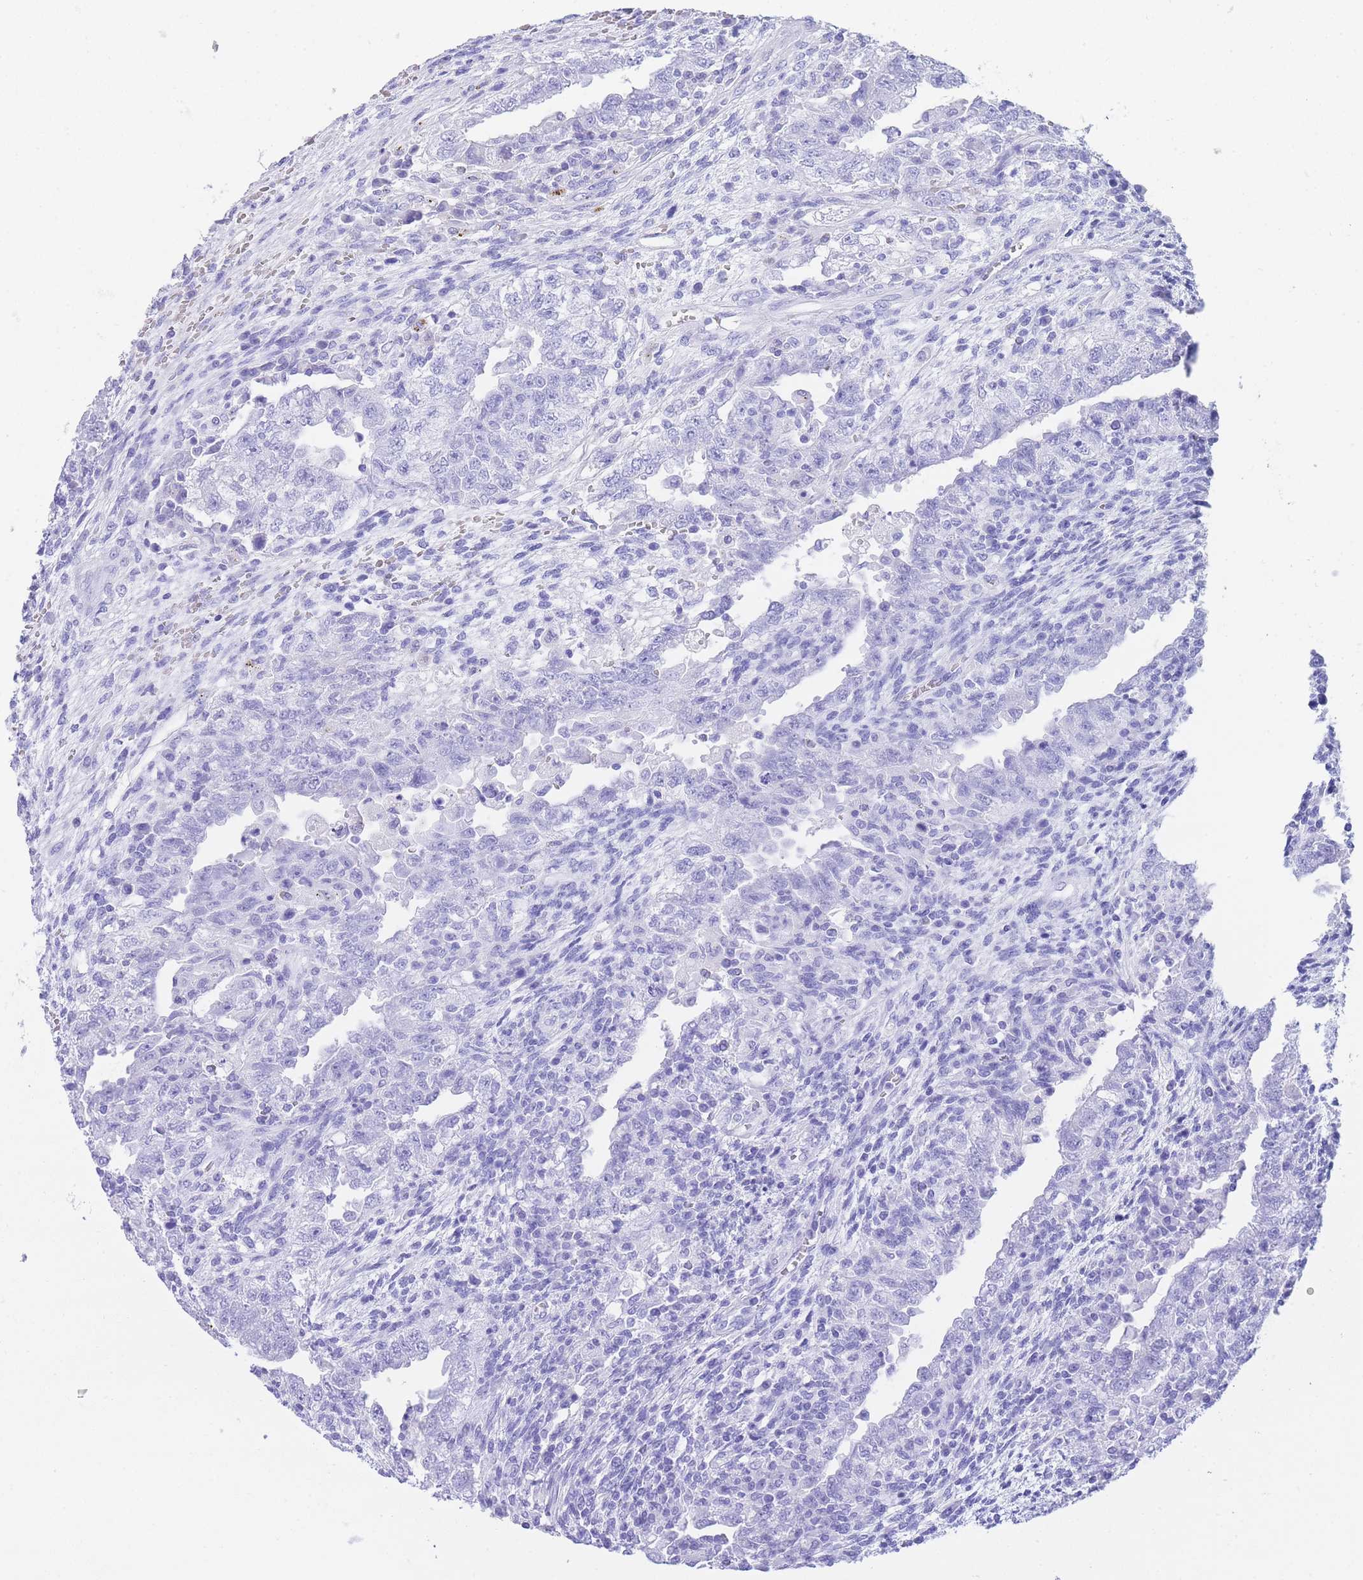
{"staining": {"intensity": "negative", "quantity": "none", "location": "none"}, "tissue": "testis cancer", "cell_type": "Tumor cells", "image_type": "cancer", "snomed": [{"axis": "morphology", "description": "Carcinoma, Embryonal, NOS"}, {"axis": "topography", "description": "Testis"}], "caption": "This is an IHC photomicrograph of human testis cancer. There is no positivity in tumor cells.", "gene": "SLCO1B3", "patient": {"sex": "male", "age": 26}}